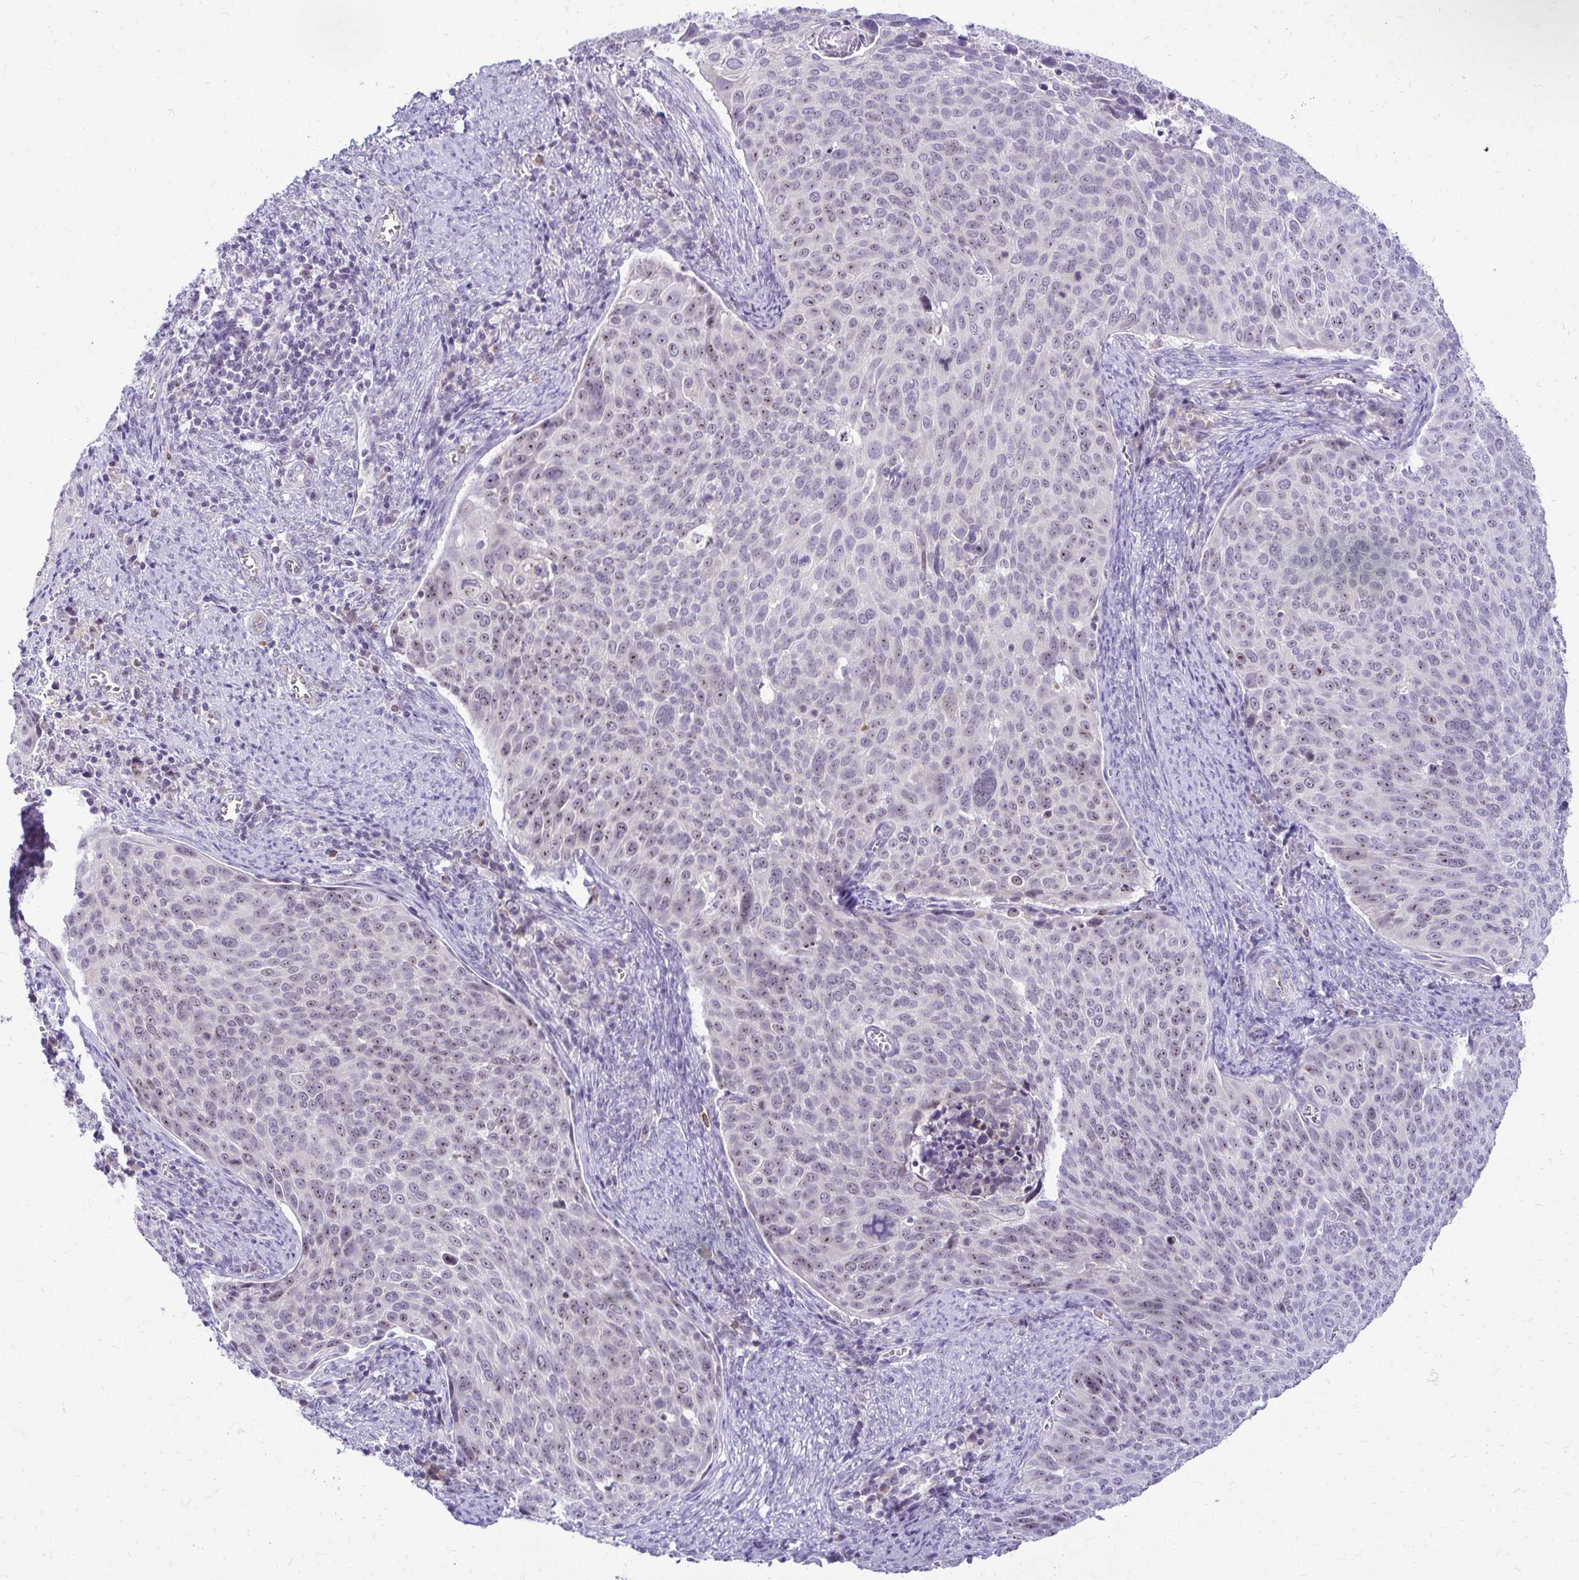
{"staining": {"intensity": "weak", "quantity": "25%-75%", "location": "nuclear"}, "tissue": "cervical cancer", "cell_type": "Tumor cells", "image_type": "cancer", "snomed": [{"axis": "morphology", "description": "Squamous cell carcinoma, NOS"}, {"axis": "topography", "description": "Cervix"}], "caption": "Approximately 25%-75% of tumor cells in cervical cancer reveal weak nuclear protein staining as visualized by brown immunohistochemical staining.", "gene": "NIFK", "patient": {"sex": "female", "age": 39}}